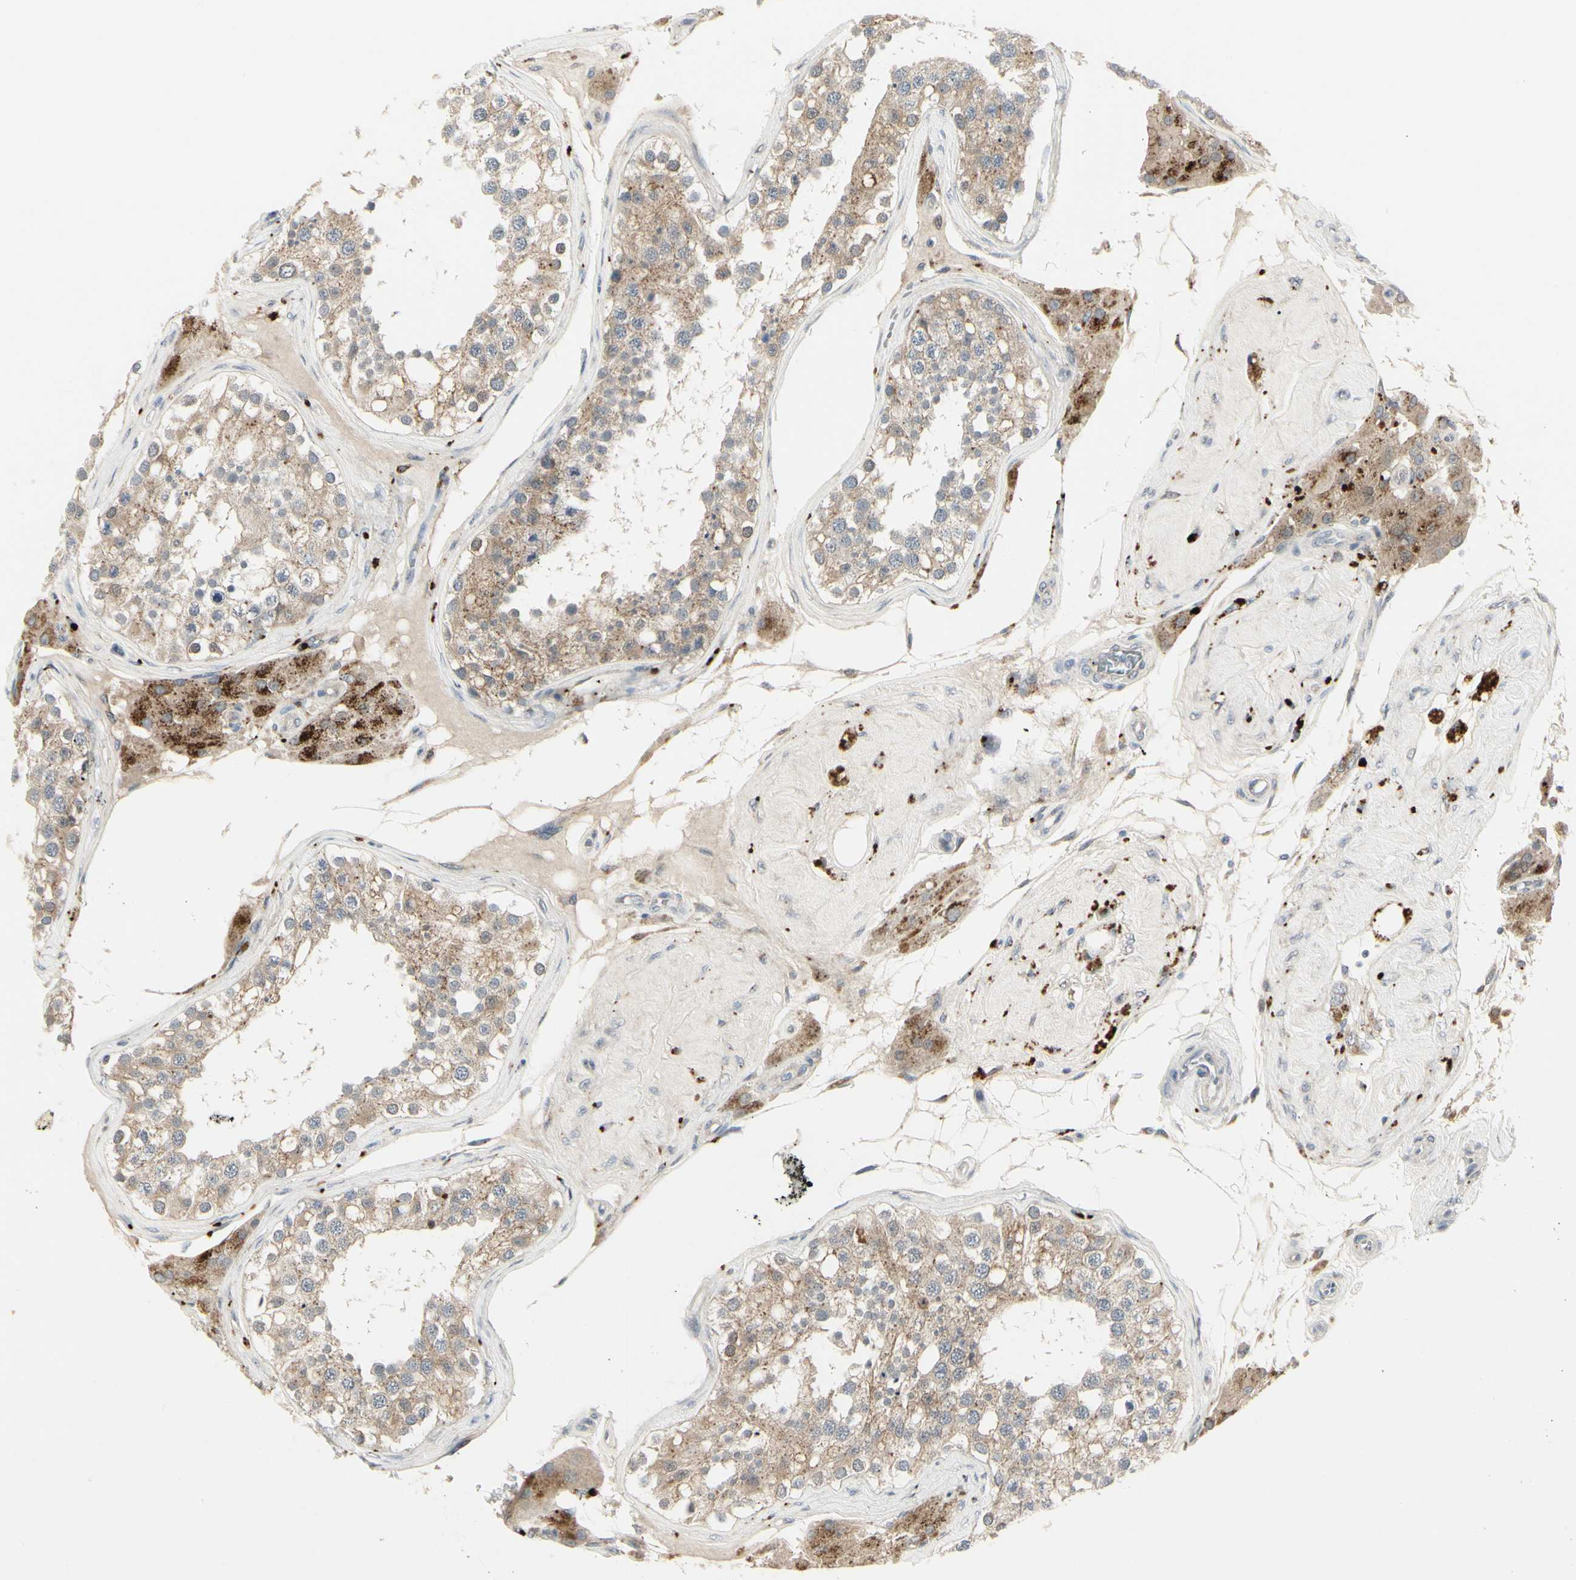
{"staining": {"intensity": "weak", "quantity": ">75%", "location": "cytoplasmic/membranous"}, "tissue": "testis", "cell_type": "Cells in seminiferous ducts", "image_type": "normal", "snomed": [{"axis": "morphology", "description": "Normal tissue, NOS"}, {"axis": "topography", "description": "Testis"}], "caption": "Testis stained with immunohistochemistry (IHC) exhibits weak cytoplasmic/membranous staining in approximately >75% of cells in seminiferous ducts. (Brightfield microscopy of DAB IHC at high magnification).", "gene": "GRN", "patient": {"sex": "male", "age": 68}}